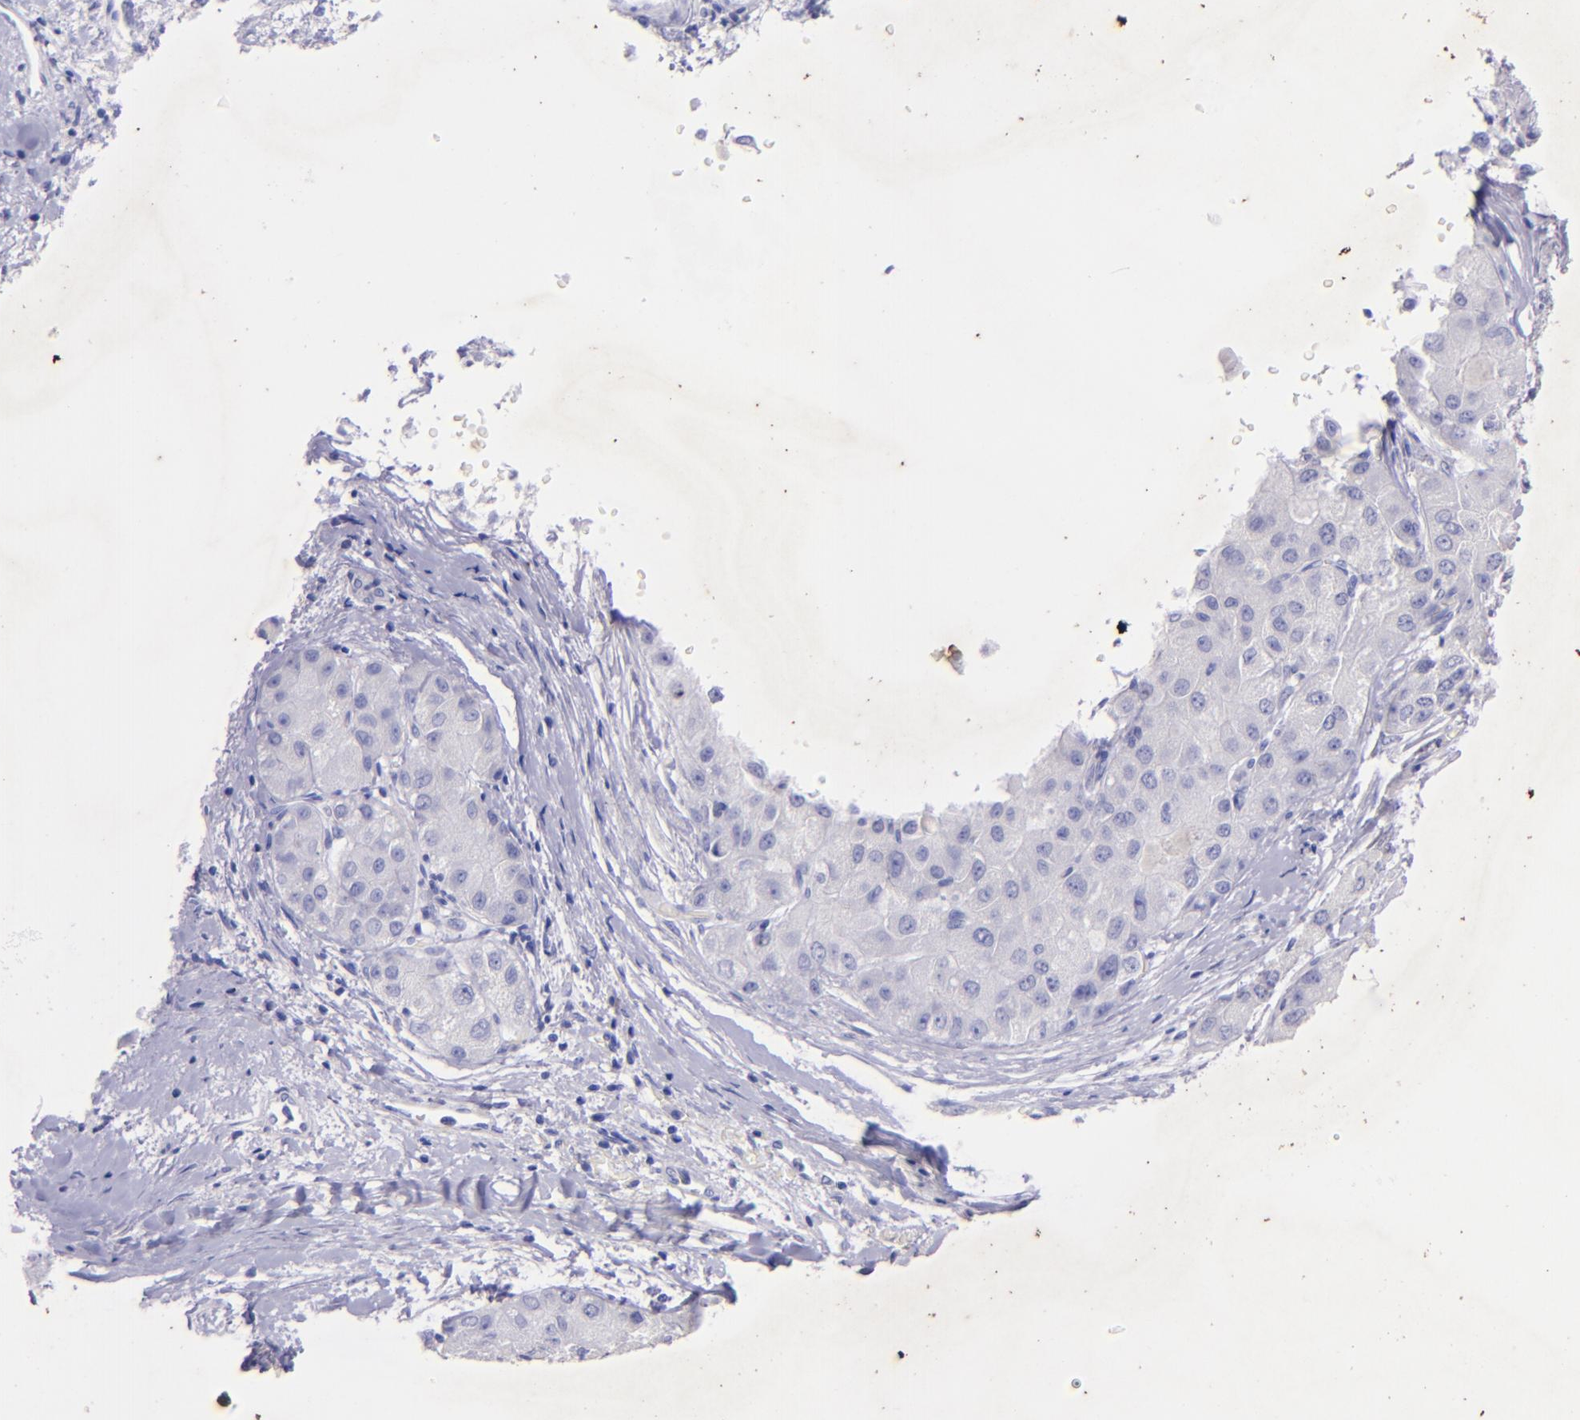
{"staining": {"intensity": "negative", "quantity": "none", "location": "none"}, "tissue": "liver cancer", "cell_type": "Tumor cells", "image_type": "cancer", "snomed": [{"axis": "morphology", "description": "Carcinoma, Hepatocellular, NOS"}, {"axis": "topography", "description": "Liver"}], "caption": "Liver hepatocellular carcinoma stained for a protein using immunohistochemistry (IHC) displays no expression tumor cells.", "gene": "UCHL1", "patient": {"sex": "male", "age": 80}}